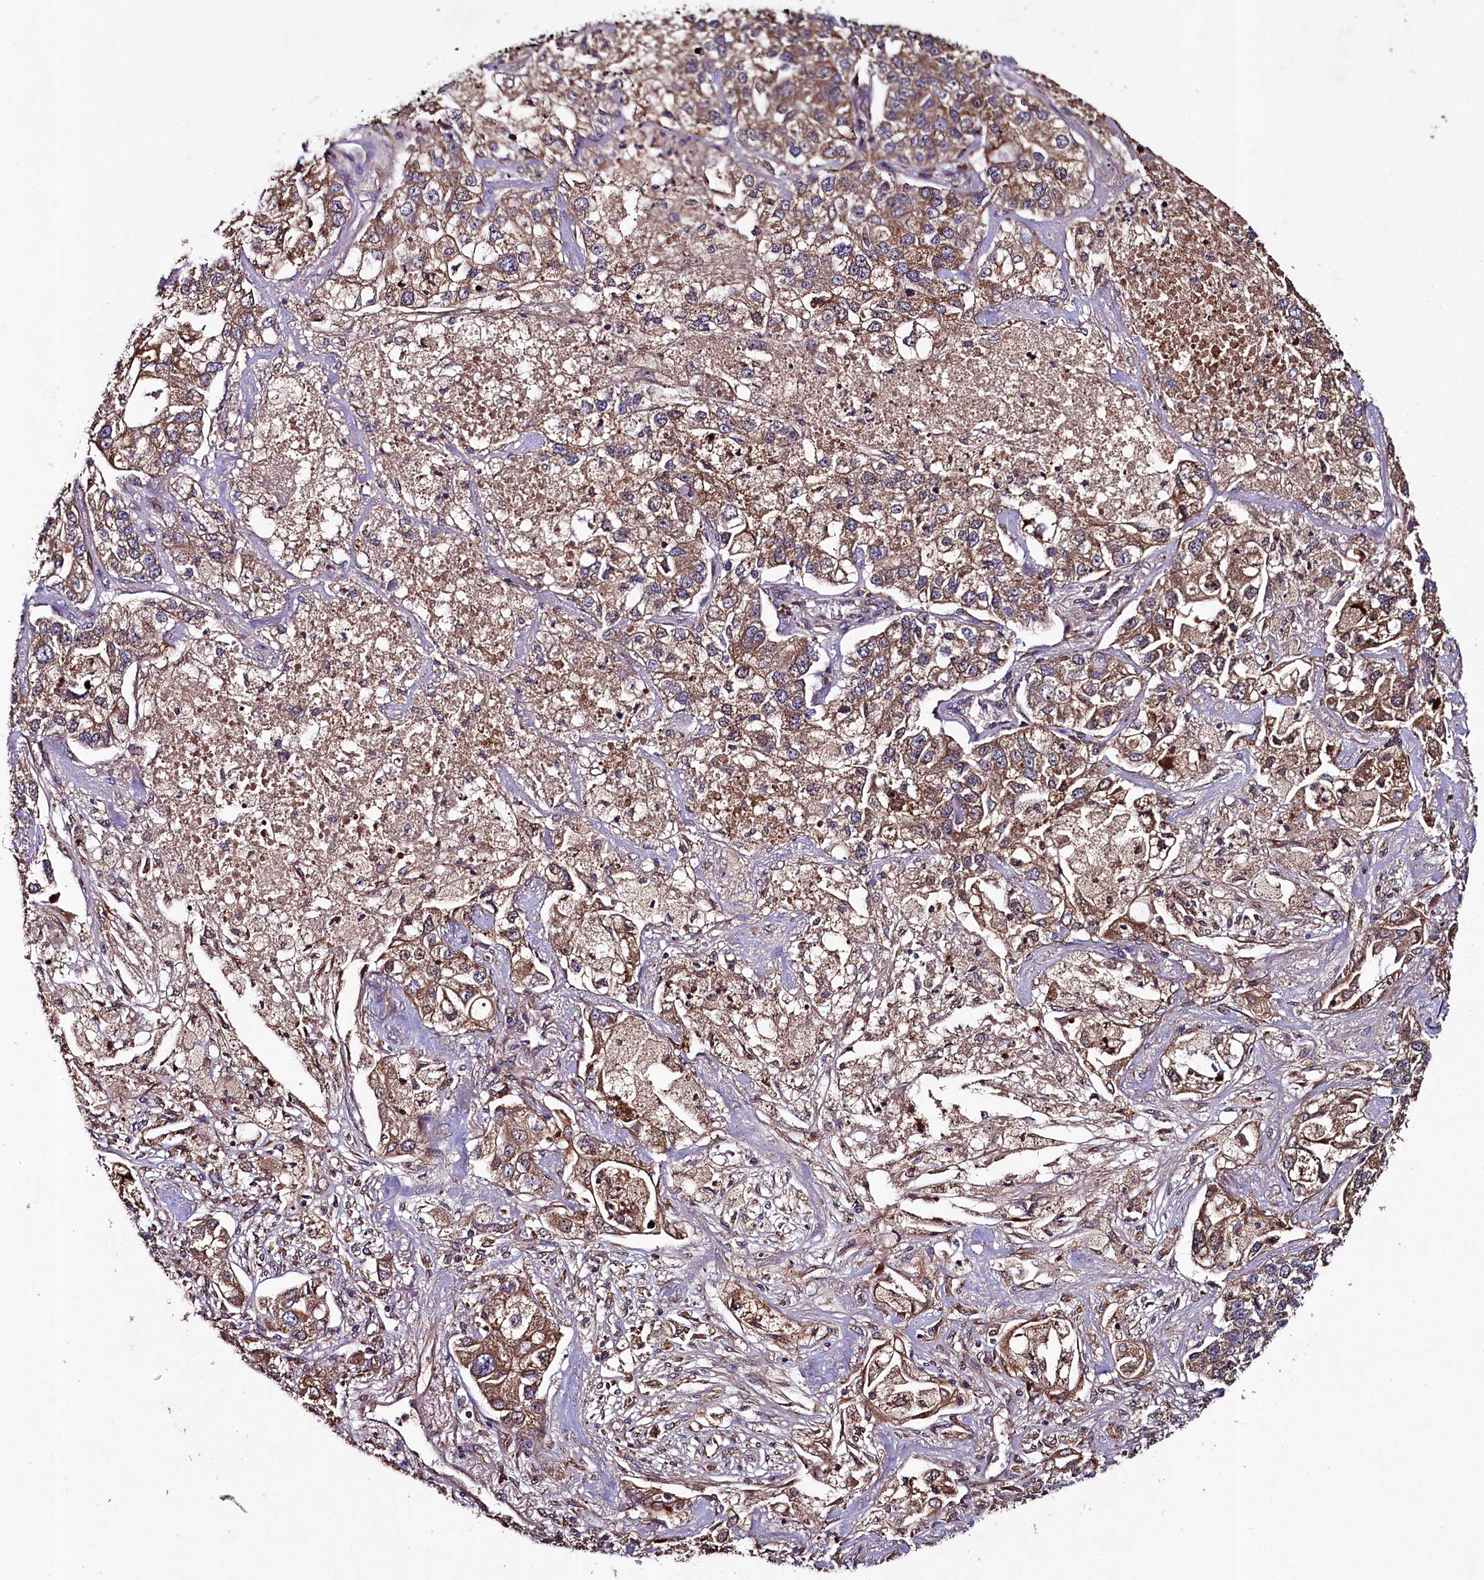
{"staining": {"intensity": "moderate", "quantity": ">75%", "location": "cytoplasmic/membranous"}, "tissue": "lung cancer", "cell_type": "Tumor cells", "image_type": "cancer", "snomed": [{"axis": "morphology", "description": "Adenocarcinoma, NOS"}, {"axis": "topography", "description": "Lung"}], "caption": "Lung adenocarcinoma stained with a protein marker displays moderate staining in tumor cells.", "gene": "CCDC102A", "patient": {"sex": "male", "age": 49}}